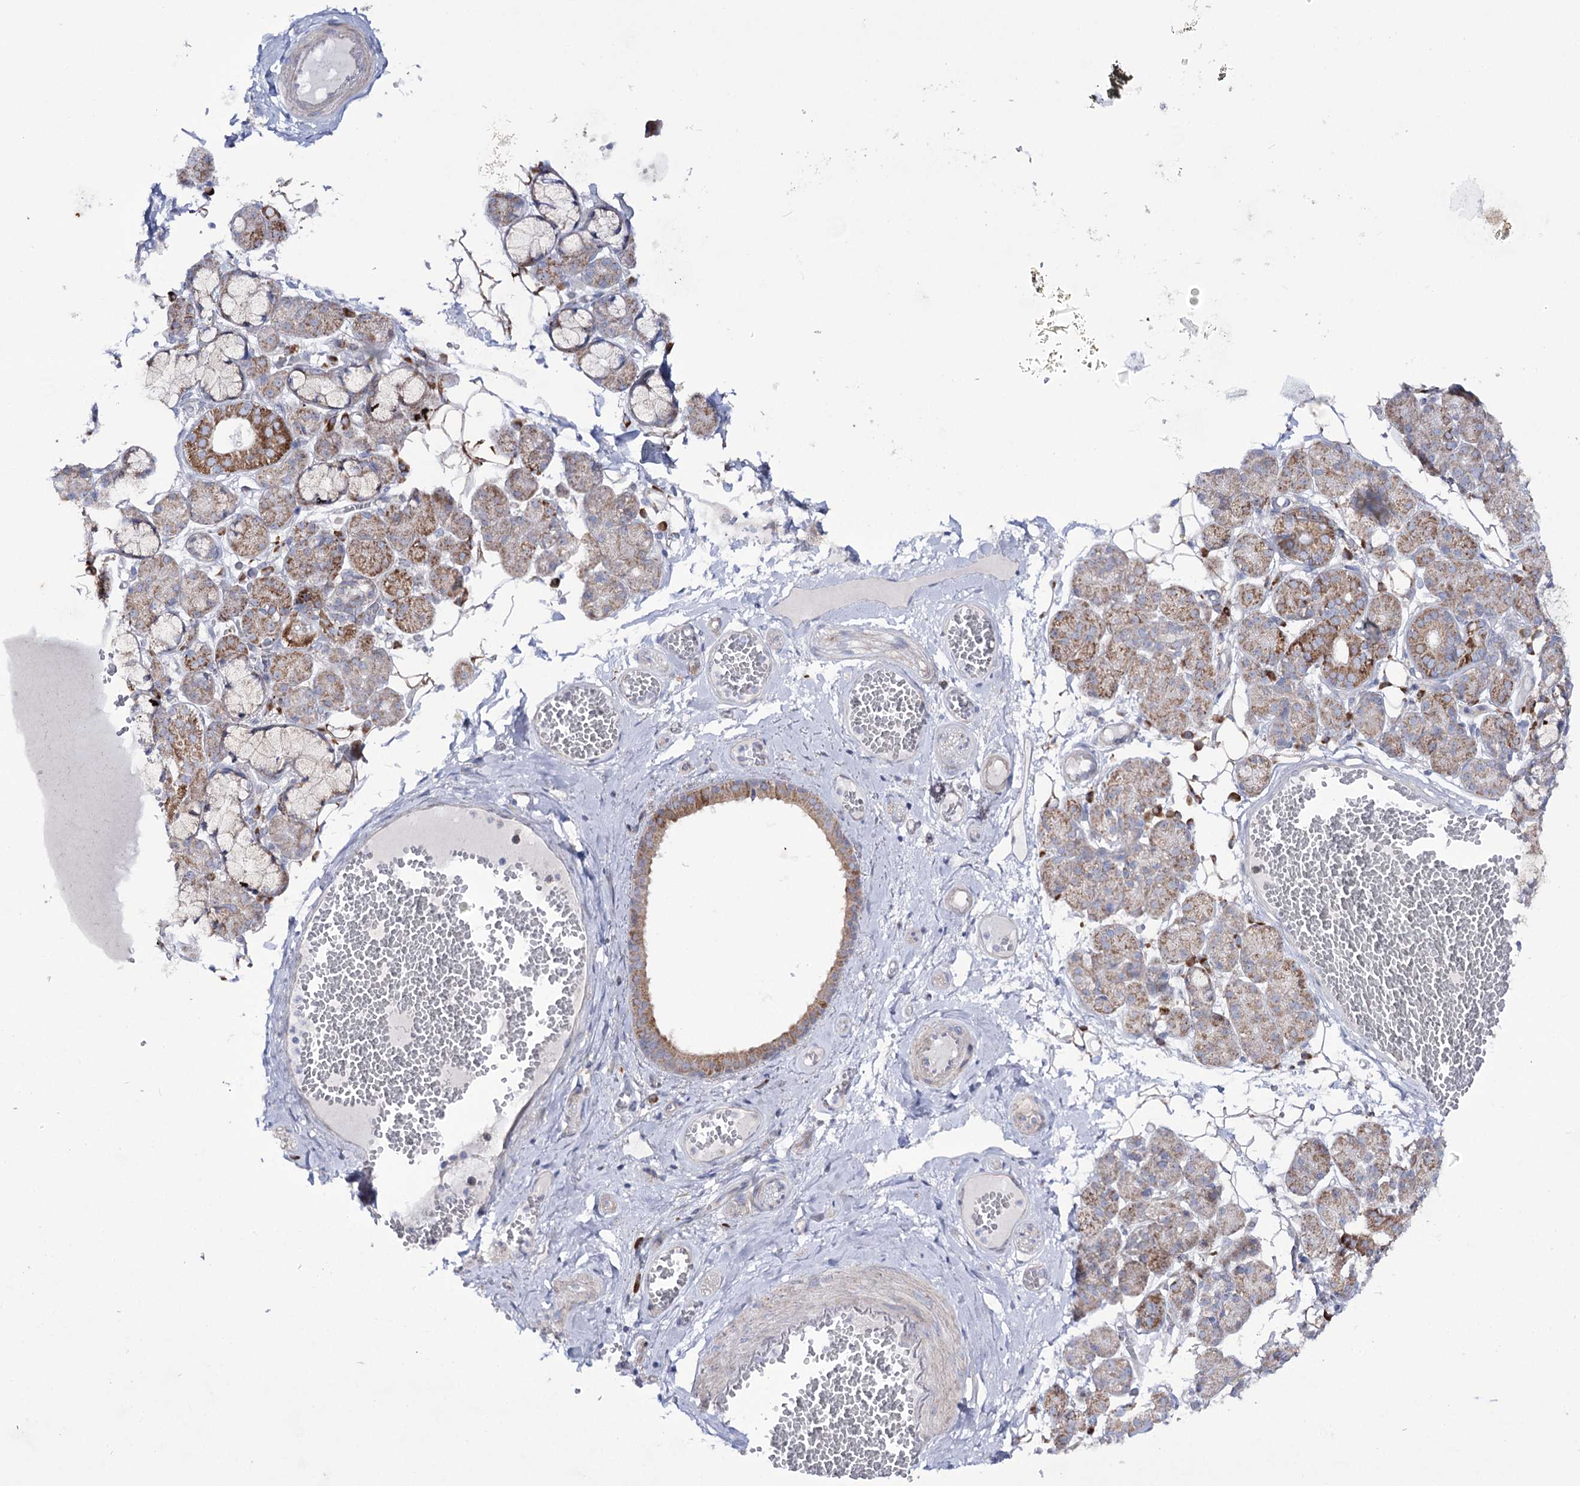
{"staining": {"intensity": "moderate", "quantity": "25%-75%", "location": "cytoplasmic/membranous"}, "tissue": "salivary gland", "cell_type": "Glandular cells", "image_type": "normal", "snomed": [{"axis": "morphology", "description": "Normal tissue, NOS"}, {"axis": "topography", "description": "Salivary gland"}], "caption": "High-power microscopy captured an immunohistochemistry (IHC) micrograph of normal salivary gland, revealing moderate cytoplasmic/membranous staining in approximately 25%-75% of glandular cells. (DAB (3,3'-diaminobenzidine) IHC with brightfield microscopy, high magnification).", "gene": "METTL5", "patient": {"sex": "male", "age": 63}}